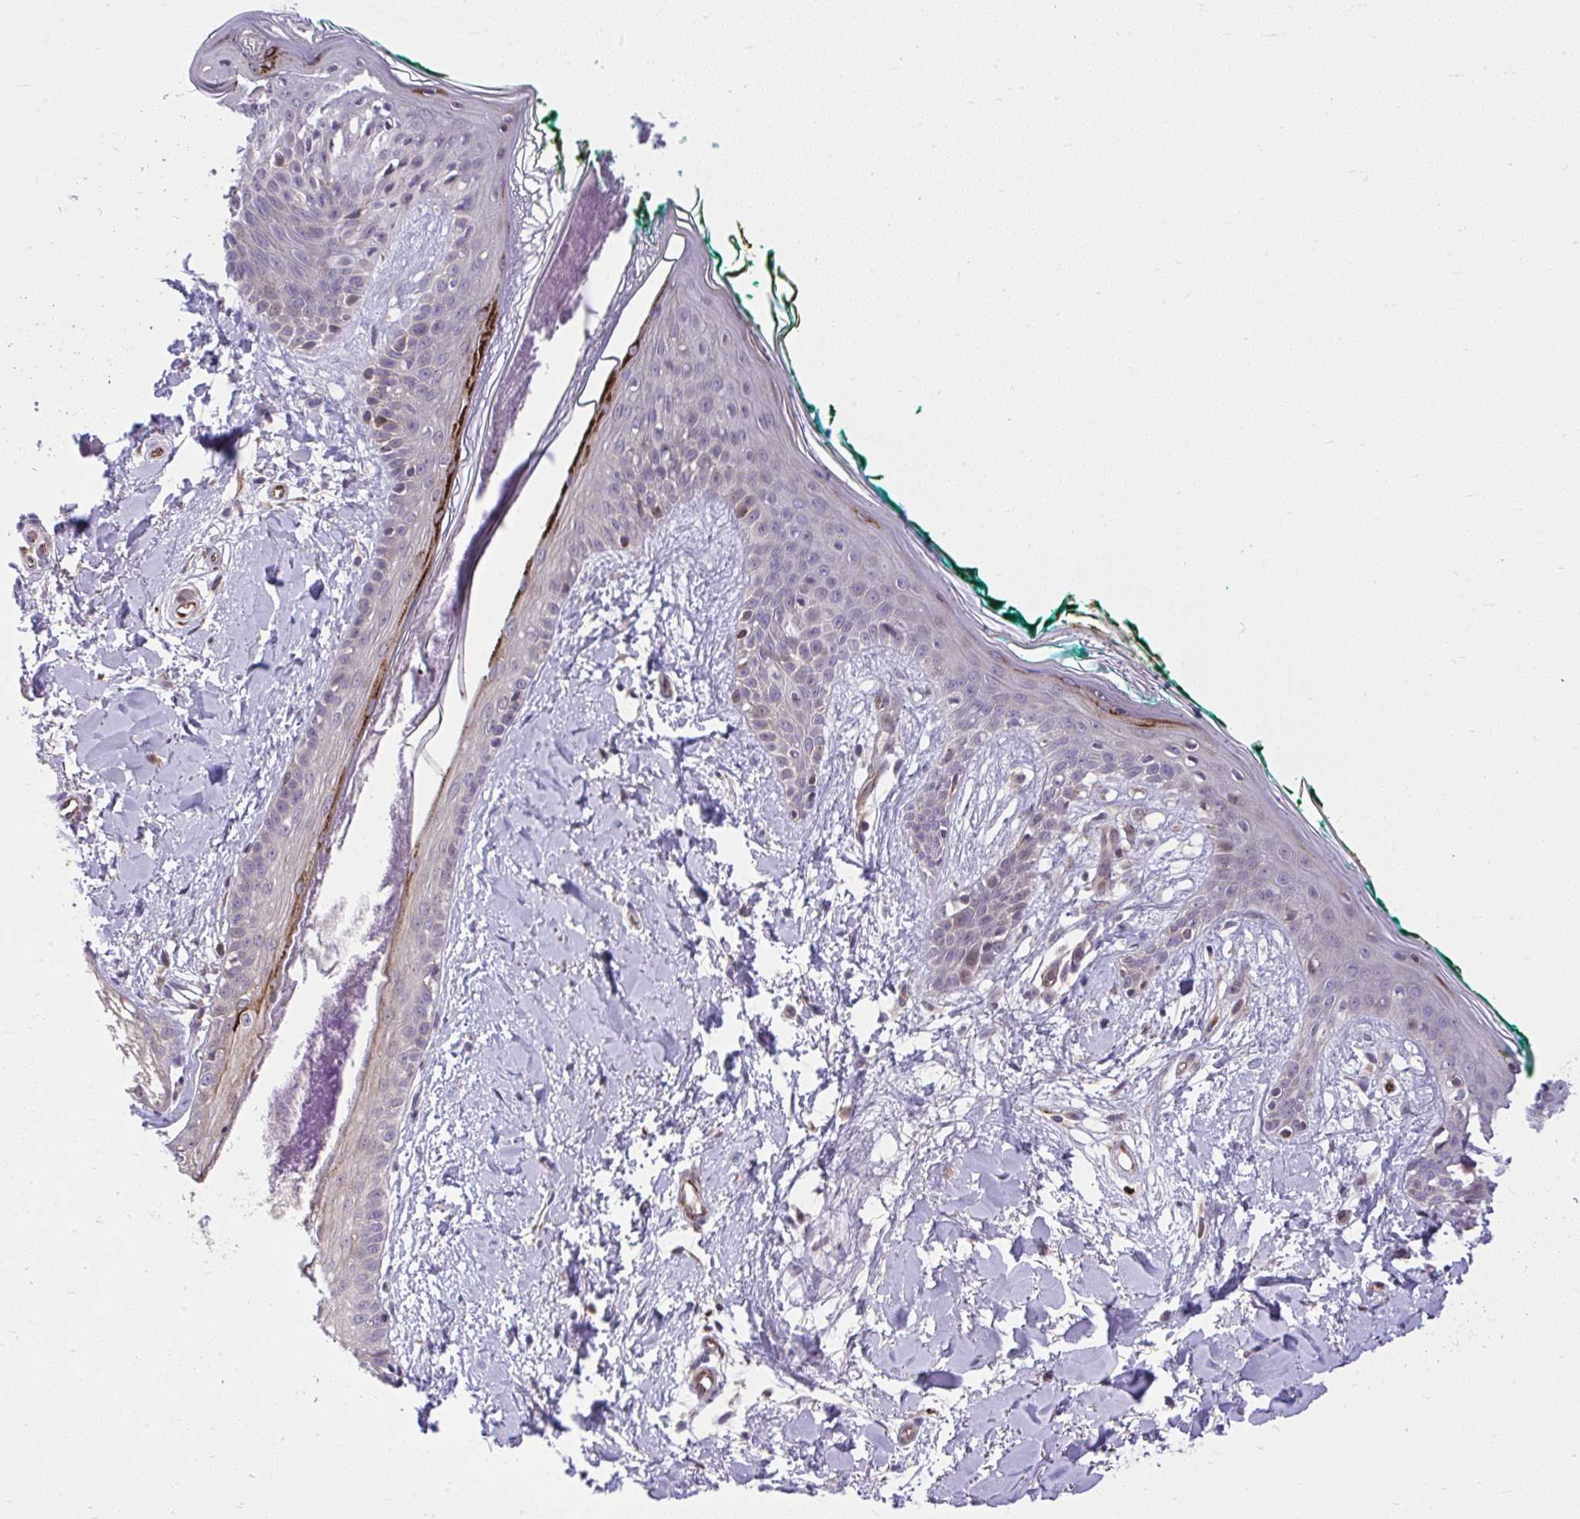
{"staining": {"intensity": "negative", "quantity": "none", "location": "none"}, "tissue": "skin", "cell_type": "Fibroblasts", "image_type": "normal", "snomed": [{"axis": "morphology", "description": "Normal tissue, NOS"}, {"axis": "topography", "description": "Skin"}], "caption": "There is no significant expression in fibroblasts of skin. (DAB (3,3'-diaminobenzidine) immunohistochemistry (IHC) with hematoxylin counter stain).", "gene": "CHIA", "patient": {"sex": "female", "age": 34}}